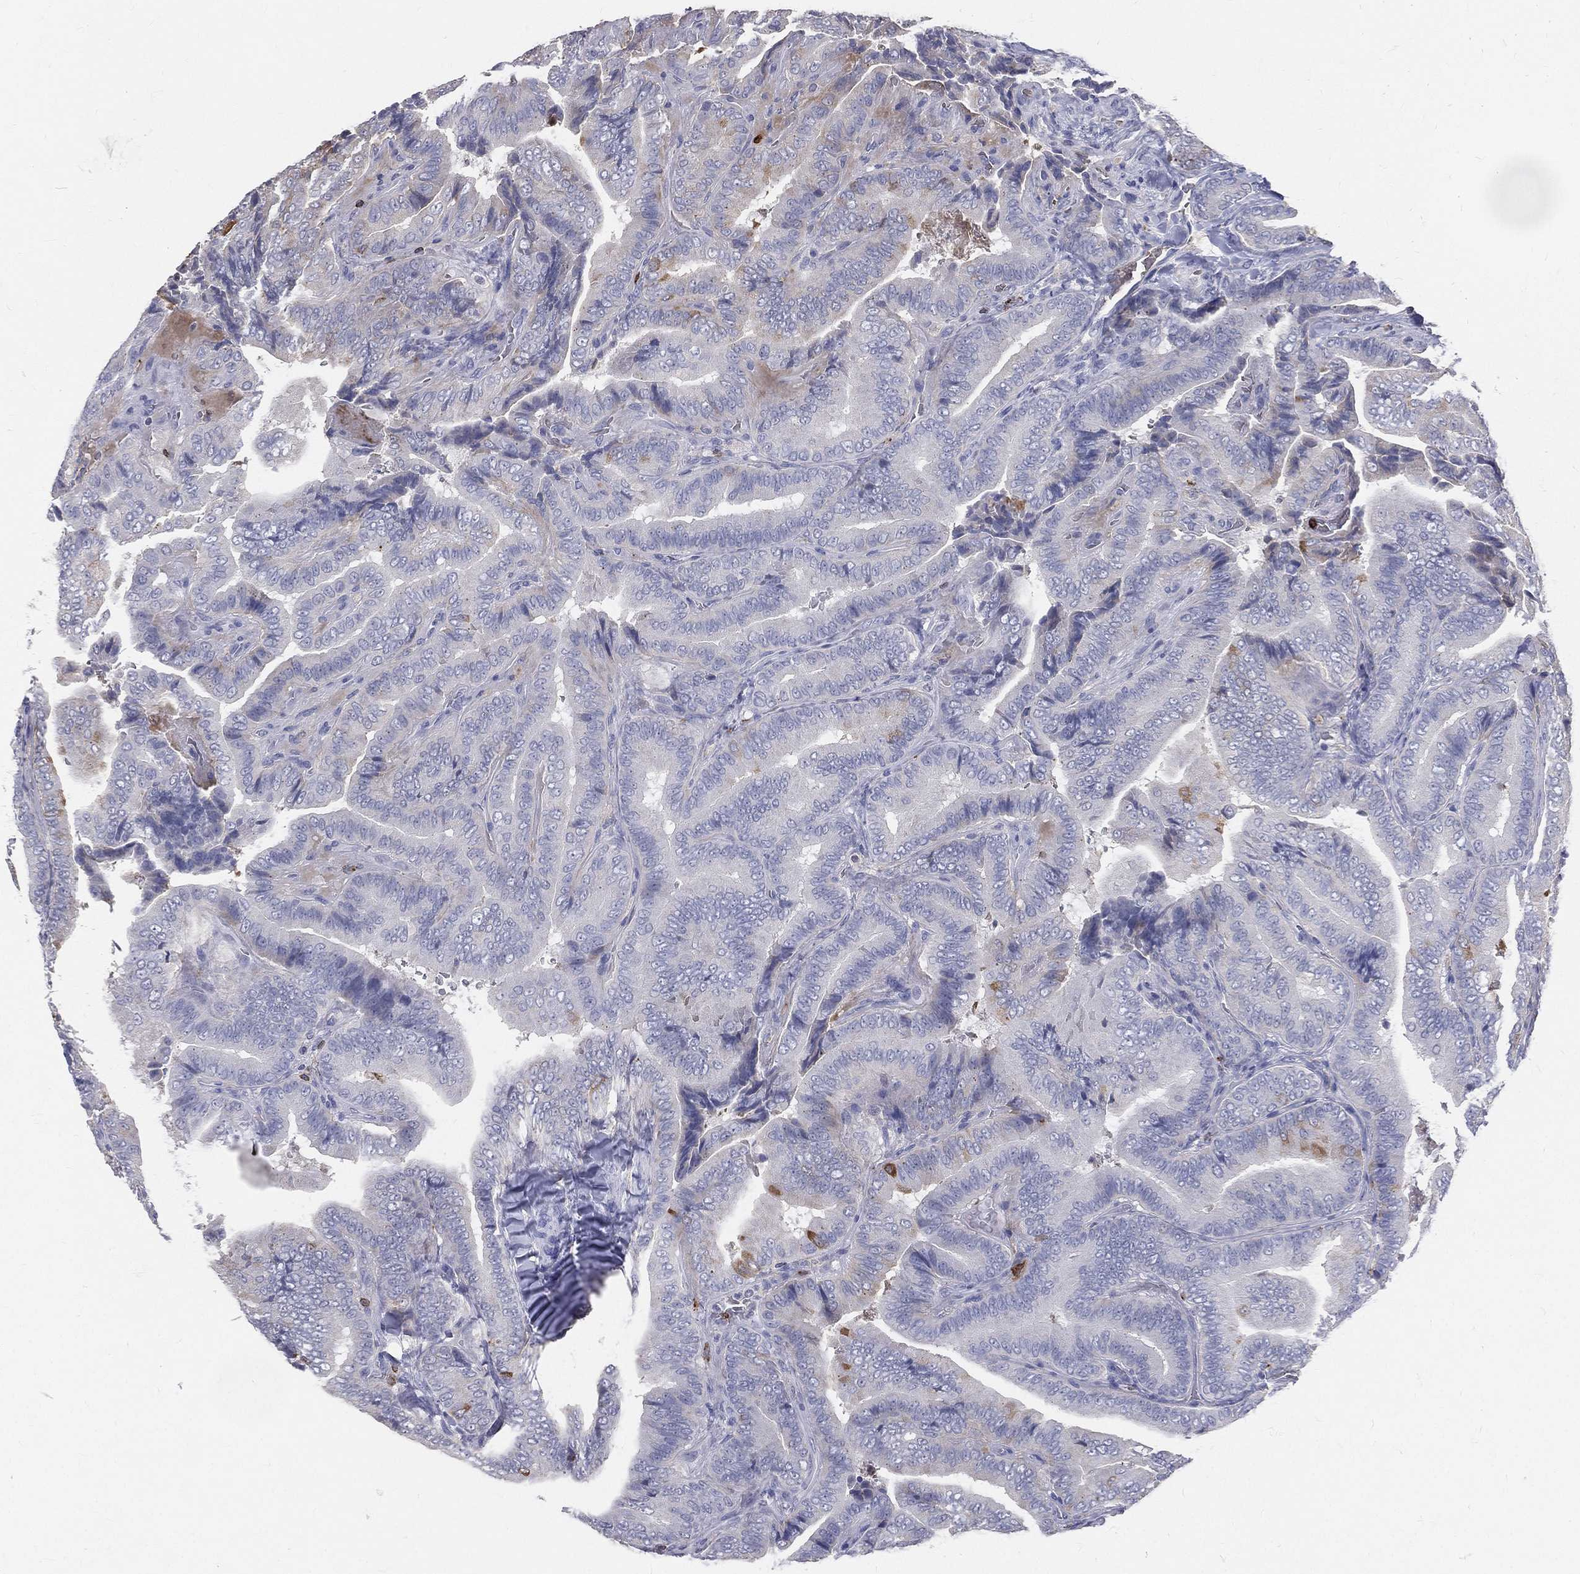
{"staining": {"intensity": "negative", "quantity": "none", "location": "none"}, "tissue": "thyroid cancer", "cell_type": "Tumor cells", "image_type": "cancer", "snomed": [{"axis": "morphology", "description": "Papillary adenocarcinoma, NOS"}, {"axis": "topography", "description": "Thyroid gland"}], "caption": "Tumor cells are negative for protein expression in human thyroid cancer. Brightfield microscopy of IHC stained with DAB (brown) and hematoxylin (blue), captured at high magnification.", "gene": "CTSW", "patient": {"sex": "male", "age": 61}}